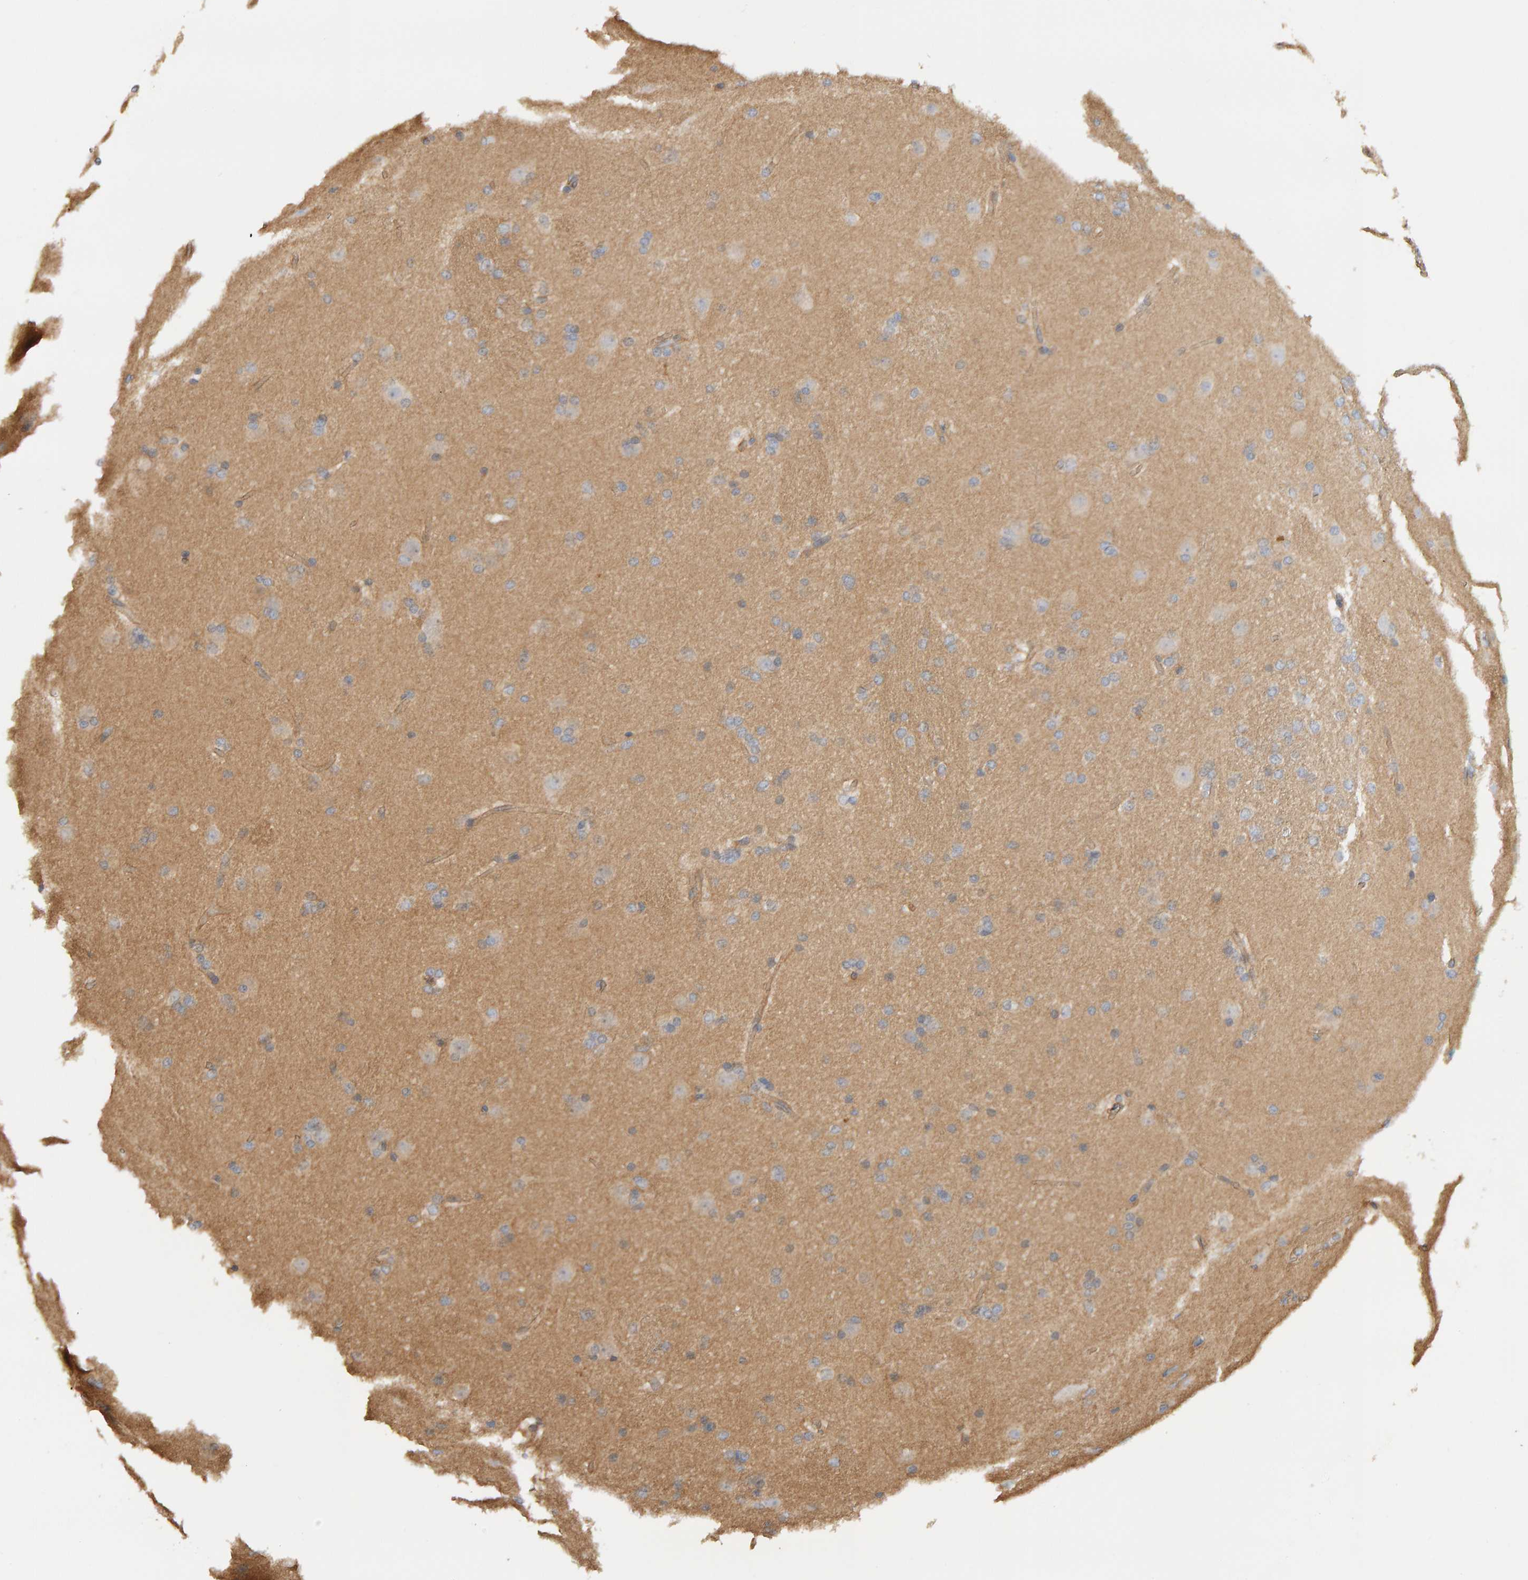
{"staining": {"intensity": "negative", "quantity": "none", "location": "none"}, "tissue": "caudate", "cell_type": "Glial cells", "image_type": "normal", "snomed": [{"axis": "morphology", "description": "Normal tissue, NOS"}, {"axis": "topography", "description": "Lateral ventricle wall"}], "caption": "Protein analysis of unremarkable caudate shows no significant positivity in glial cells.", "gene": "PPP1R16A", "patient": {"sex": "female", "age": 19}}